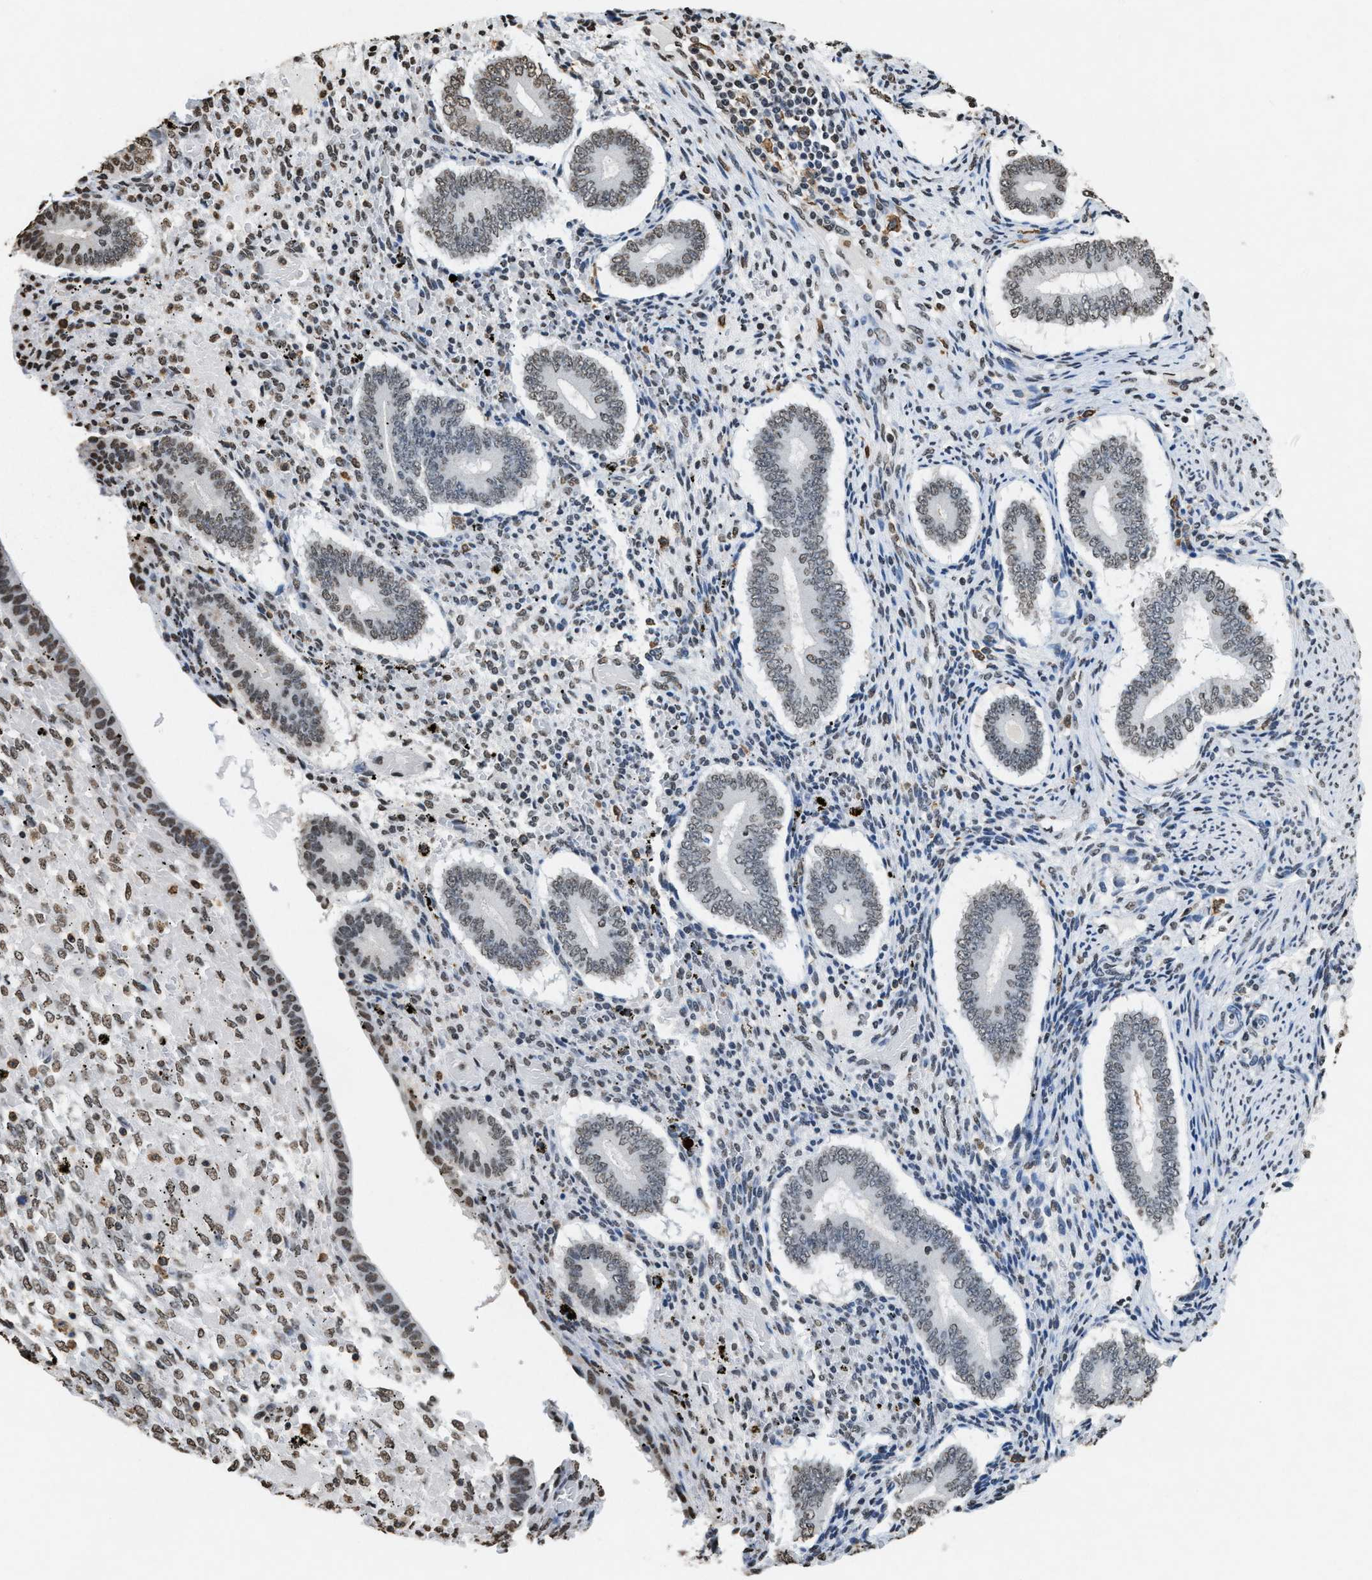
{"staining": {"intensity": "moderate", "quantity": "<25%", "location": "nuclear"}, "tissue": "endometrium", "cell_type": "Cells in endometrial stroma", "image_type": "normal", "snomed": [{"axis": "morphology", "description": "Normal tissue, NOS"}, {"axis": "topography", "description": "Endometrium"}], "caption": "Immunohistochemistry (IHC) (DAB (3,3'-diaminobenzidine)) staining of unremarkable human endometrium reveals moderate nuclear protein expression in about <25% of cells in endometrial stroma.", "gene": "NUP88", "patient": {"sex": "female", "age": 42}}